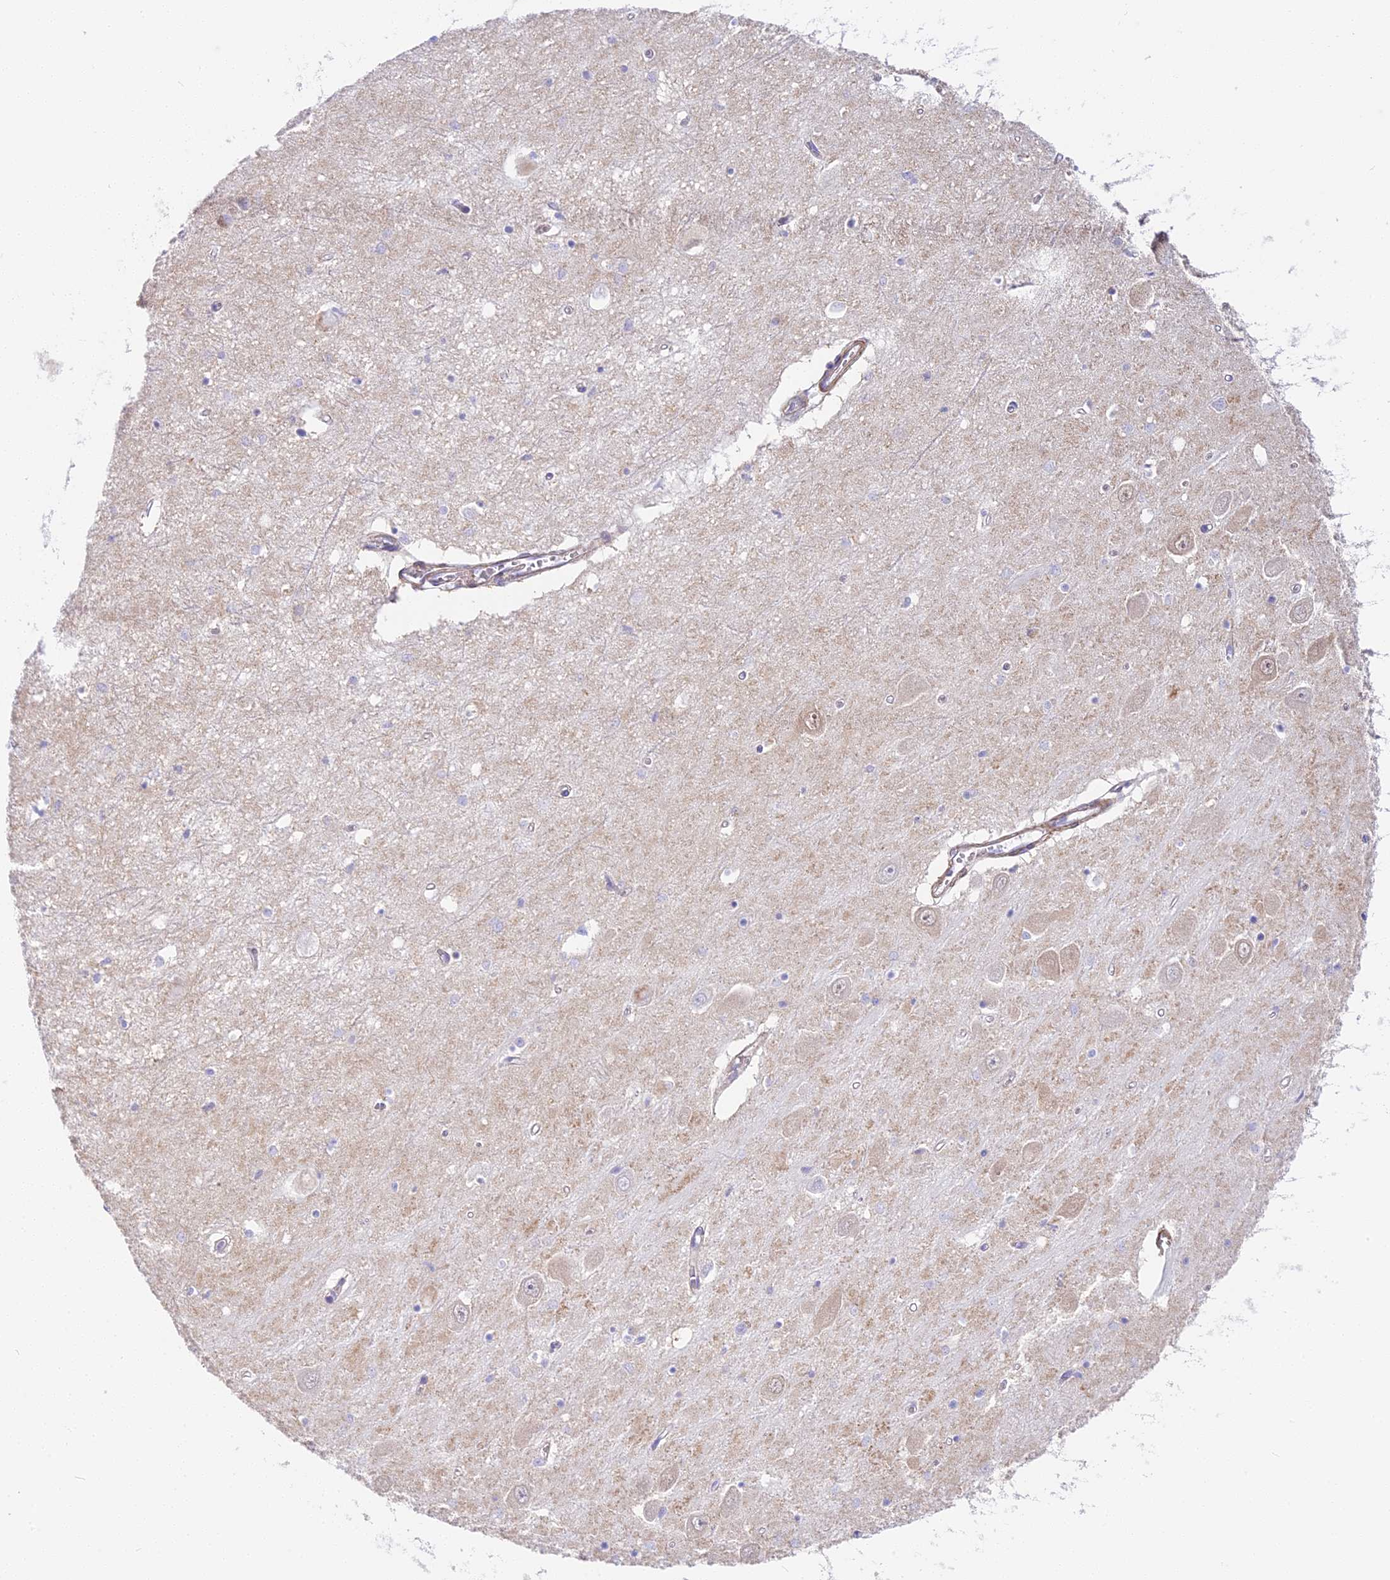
{"staining": {"intensity": "negative", "quantity": "none", "location": "none"}, "tissue": "hippocampus", "cell_type": "Glial cells", "image_type": "normal", "snomed": [{"axis": "morphology", "description": "Normal tissue, NOS"}, {"axis": "topography", "description": "Hippocampus"}], "caption": "Glial cells show no significant expression in normal hippocampus. The staining is performed using DAB (3,3'-diaminobenzidine) brown chromogen with nuclei counter-stained in using hematoxylin.", "gene": "HOMER3", "patient": {"sex": "male", "age": 70}}